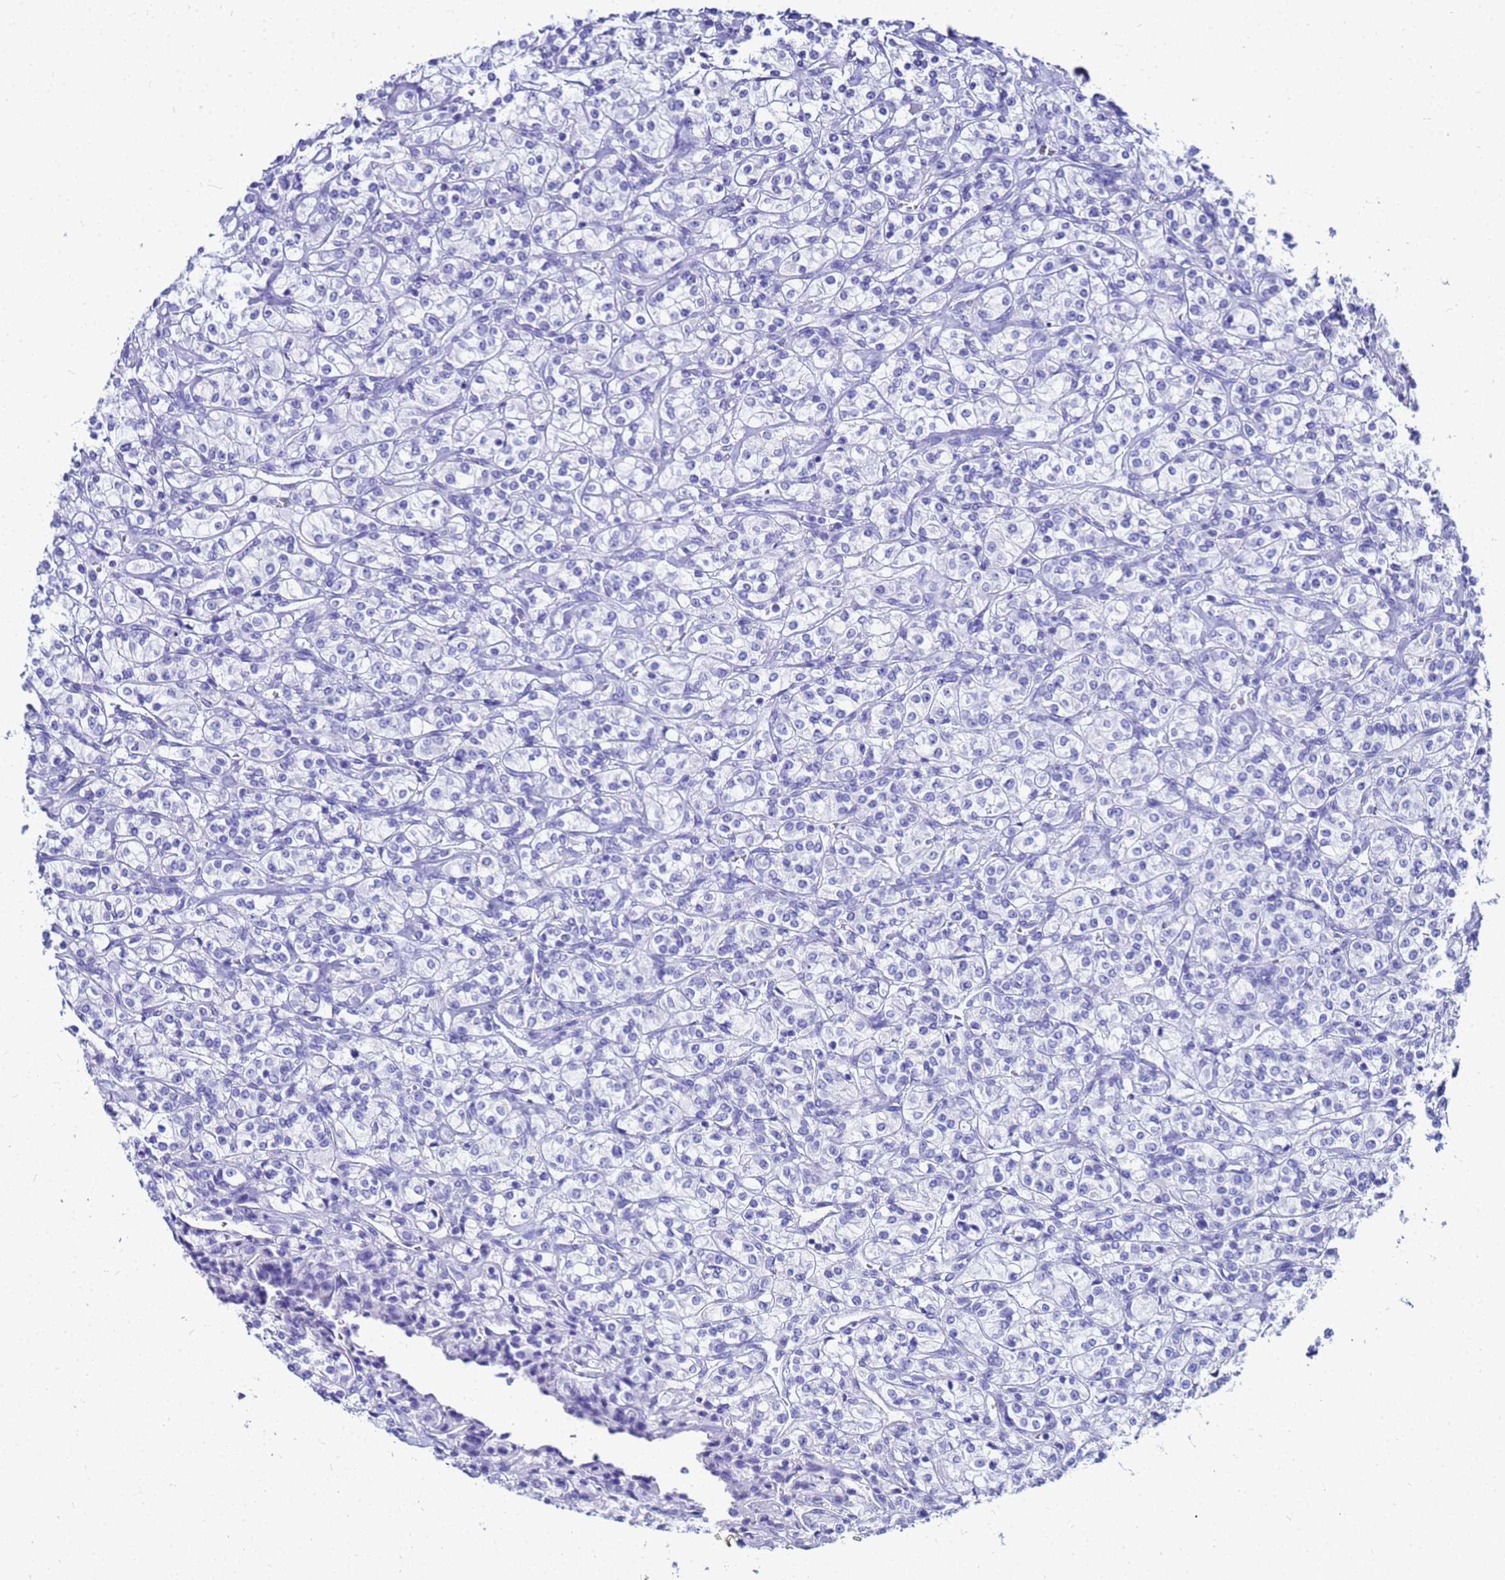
{"staining": {"intensity": "negative", "quantity": "none", "location": "none"}, "tissue": "renal cancer", "cell_type": "Tumor cells", "image_type": "cancer", "snomed": [{"axis": "morphology", "description": "Adenocarcinoma, NOS"}, {"axis": "topography", "description": "Kidney"}], "caption": "An IHC histopathology image of renal cancer (adenocarcinoma) is shown. There is no staining in tumor cells of renal cancer (adenocarcinoma).", "gene": "CKB", "patient": {"sex": "male", "age": 77}}